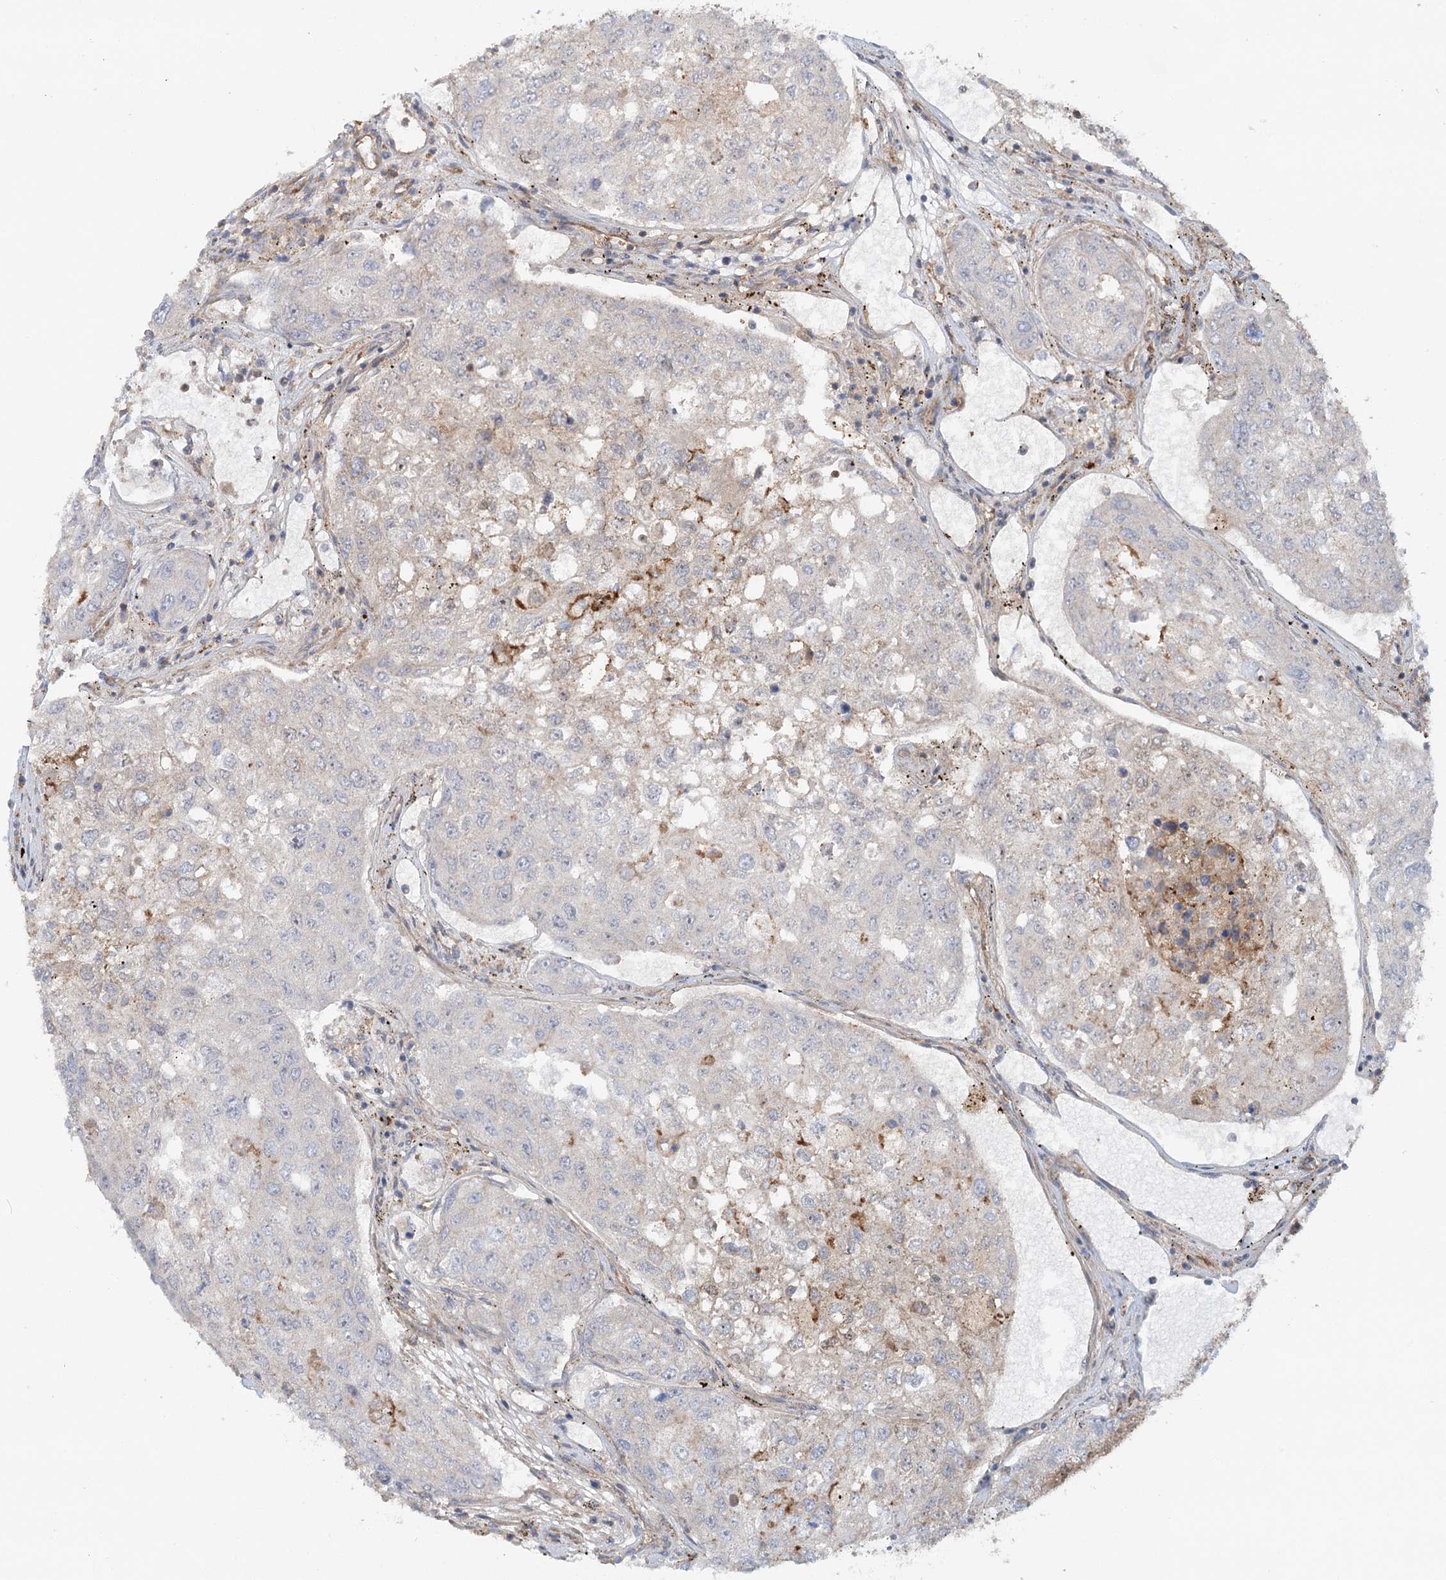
{"staining": {"intensity": "negative", "quantity": "none", "location": "none"}, "tissue": "urothelial cancer", "cell_type": "Tumor cells", "image_type": "cancer", "snomed": [{"axis": "morphology", "description": "Urothelial carcinoma, High grade"}, {"axis": "topography", "description": "Lymph node"}, {"axis": "topography", "description": "Urinary bladder"}], "caption": "Tumor cells are negative for protein expression in human urothelial carcinoma (high-grade).", "gene": "GBE1", "patient": {"sex": "male", "age": 51}}